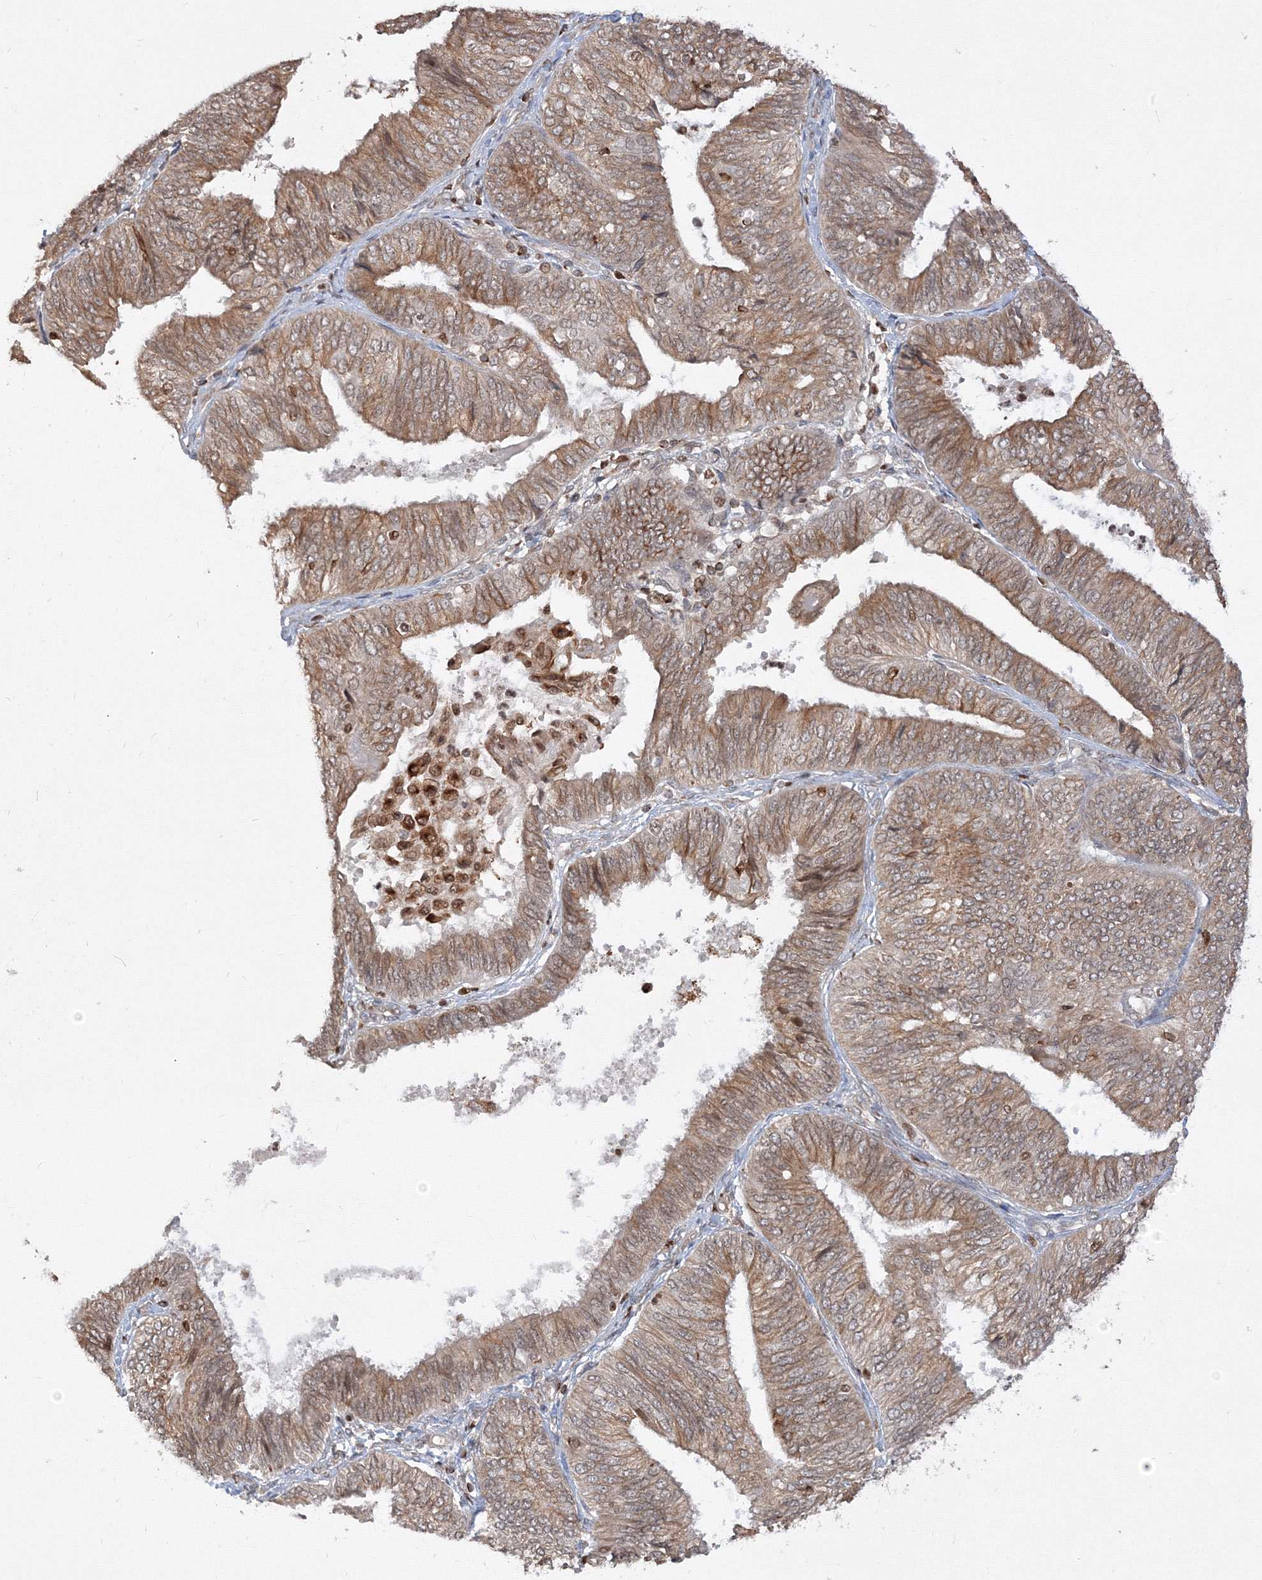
{"staining": {"intensity": "weak", "quantity": ">75%", "location": "cytoplasmic/membranous"}, "tissue": "endometrial cancer", "cell_type": "Tumor cells", "image_type": "cancer", "snomed": [{"axis": "morphology", "description": "Adenocarcinoma, NOS"}, {"axis": "topography", "description": "Endometrium"}], "caption": "An image of endometrial adenocarcinoma stained for a protein displays weak cytoplasmic/membranous brown staining in tumor cells. (Brightfield microscopy of DAB IHC at high magnification).", "gene": "TMEM50B", "patient": {"sex": "female", "age": 58}}